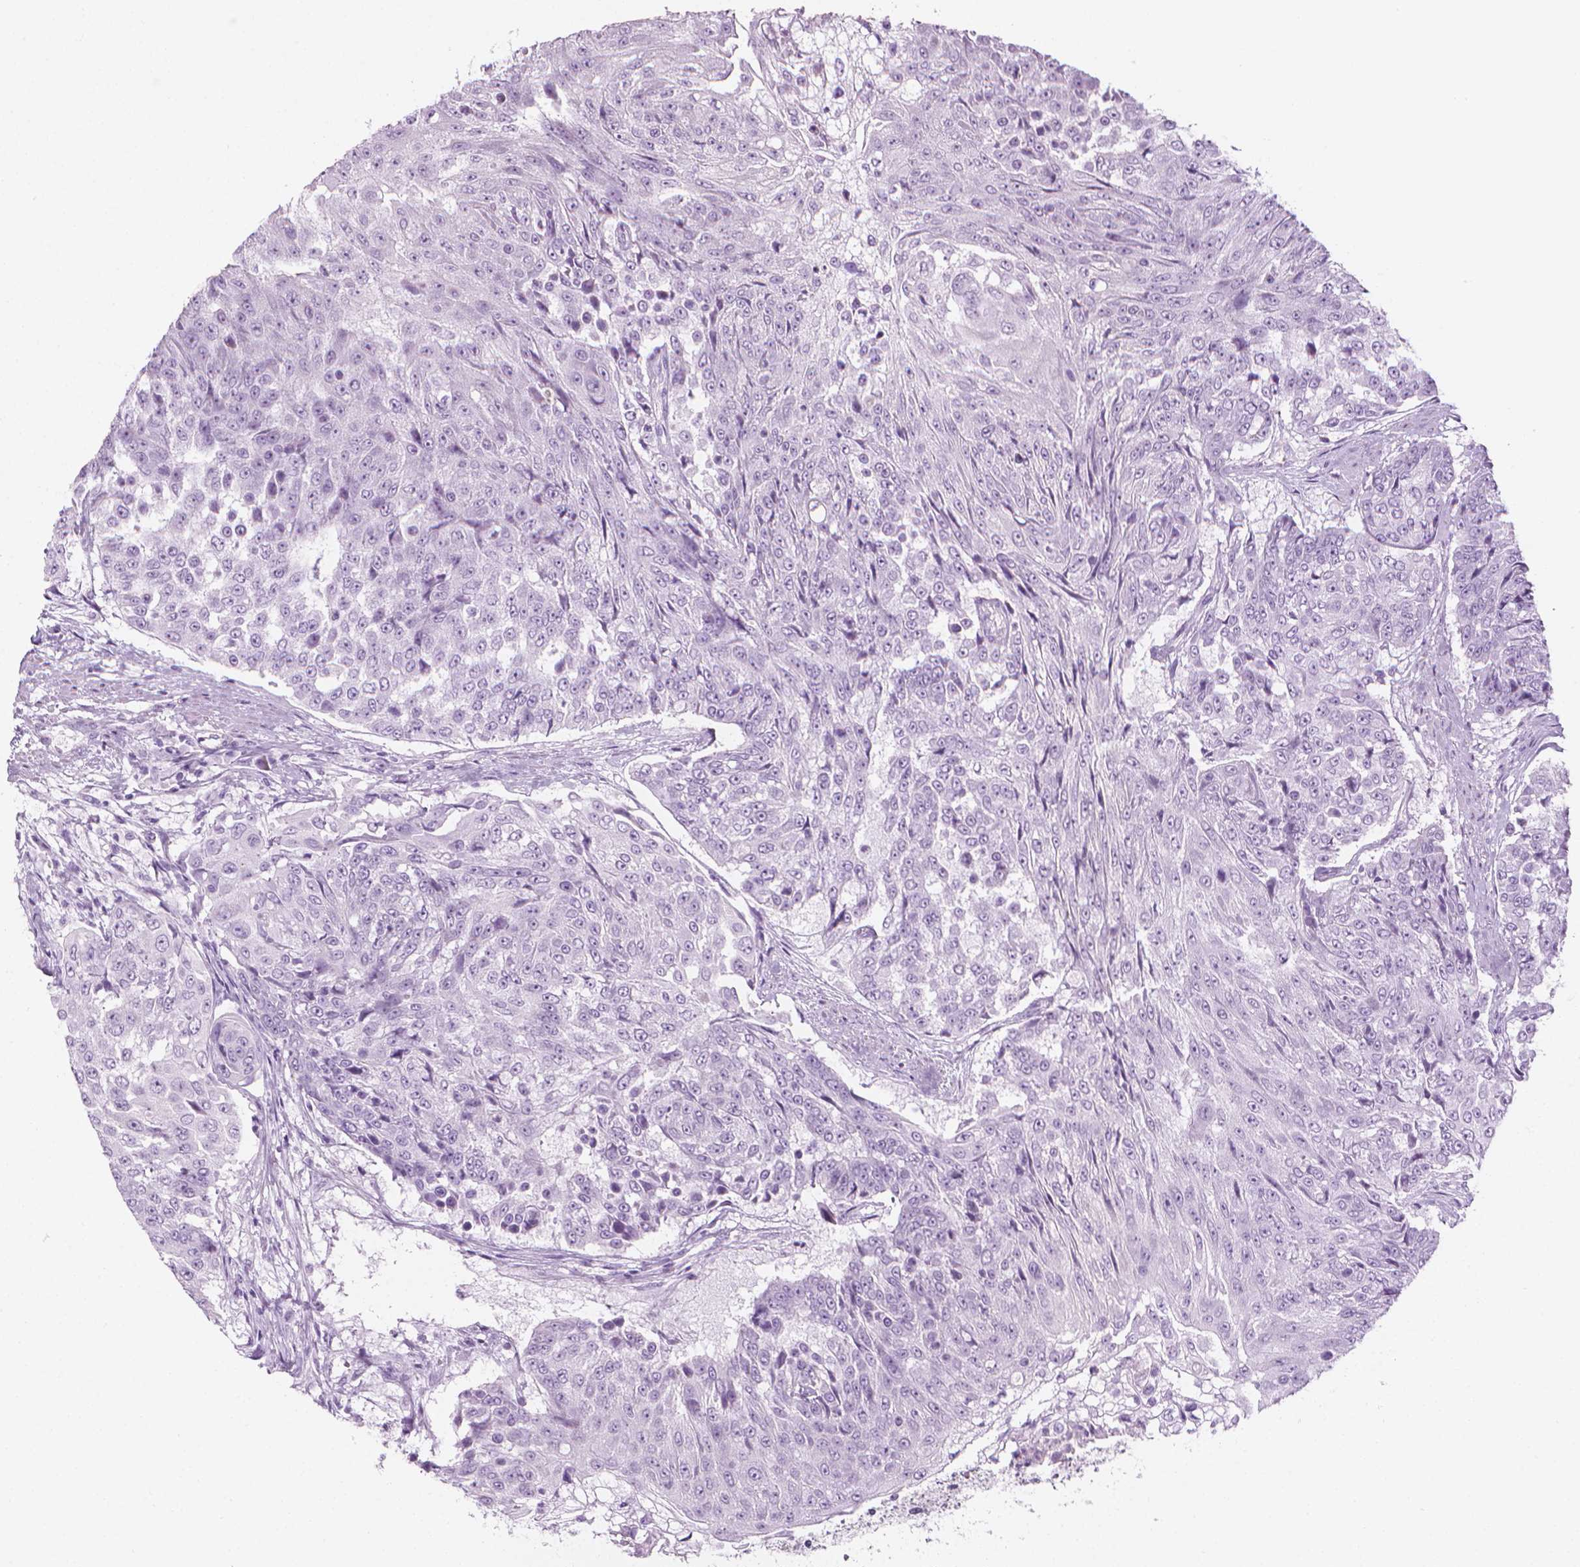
{"staining": {"intensity": "negative", "quantity": "none", "location": "none"}, "tissue": "urothelial cancer", "cell_type": "Tumor cells", "image_type": "cancer", "snomed": [{"axis": "morphology", "description": "Urothelial carcinoma, High grade"}, {"axis": "topography", "description": "Urinary bladder"}], "caption": "Immunohistochemistry (IHC) micrograph of high-grade urothelial carcinoma stained for a protein (brown), which reveals no positivity in tumor cells. (DAB IHC, high magnification).", "gene": "SCG3", "patient": {"sex": "female", "age": 63}}